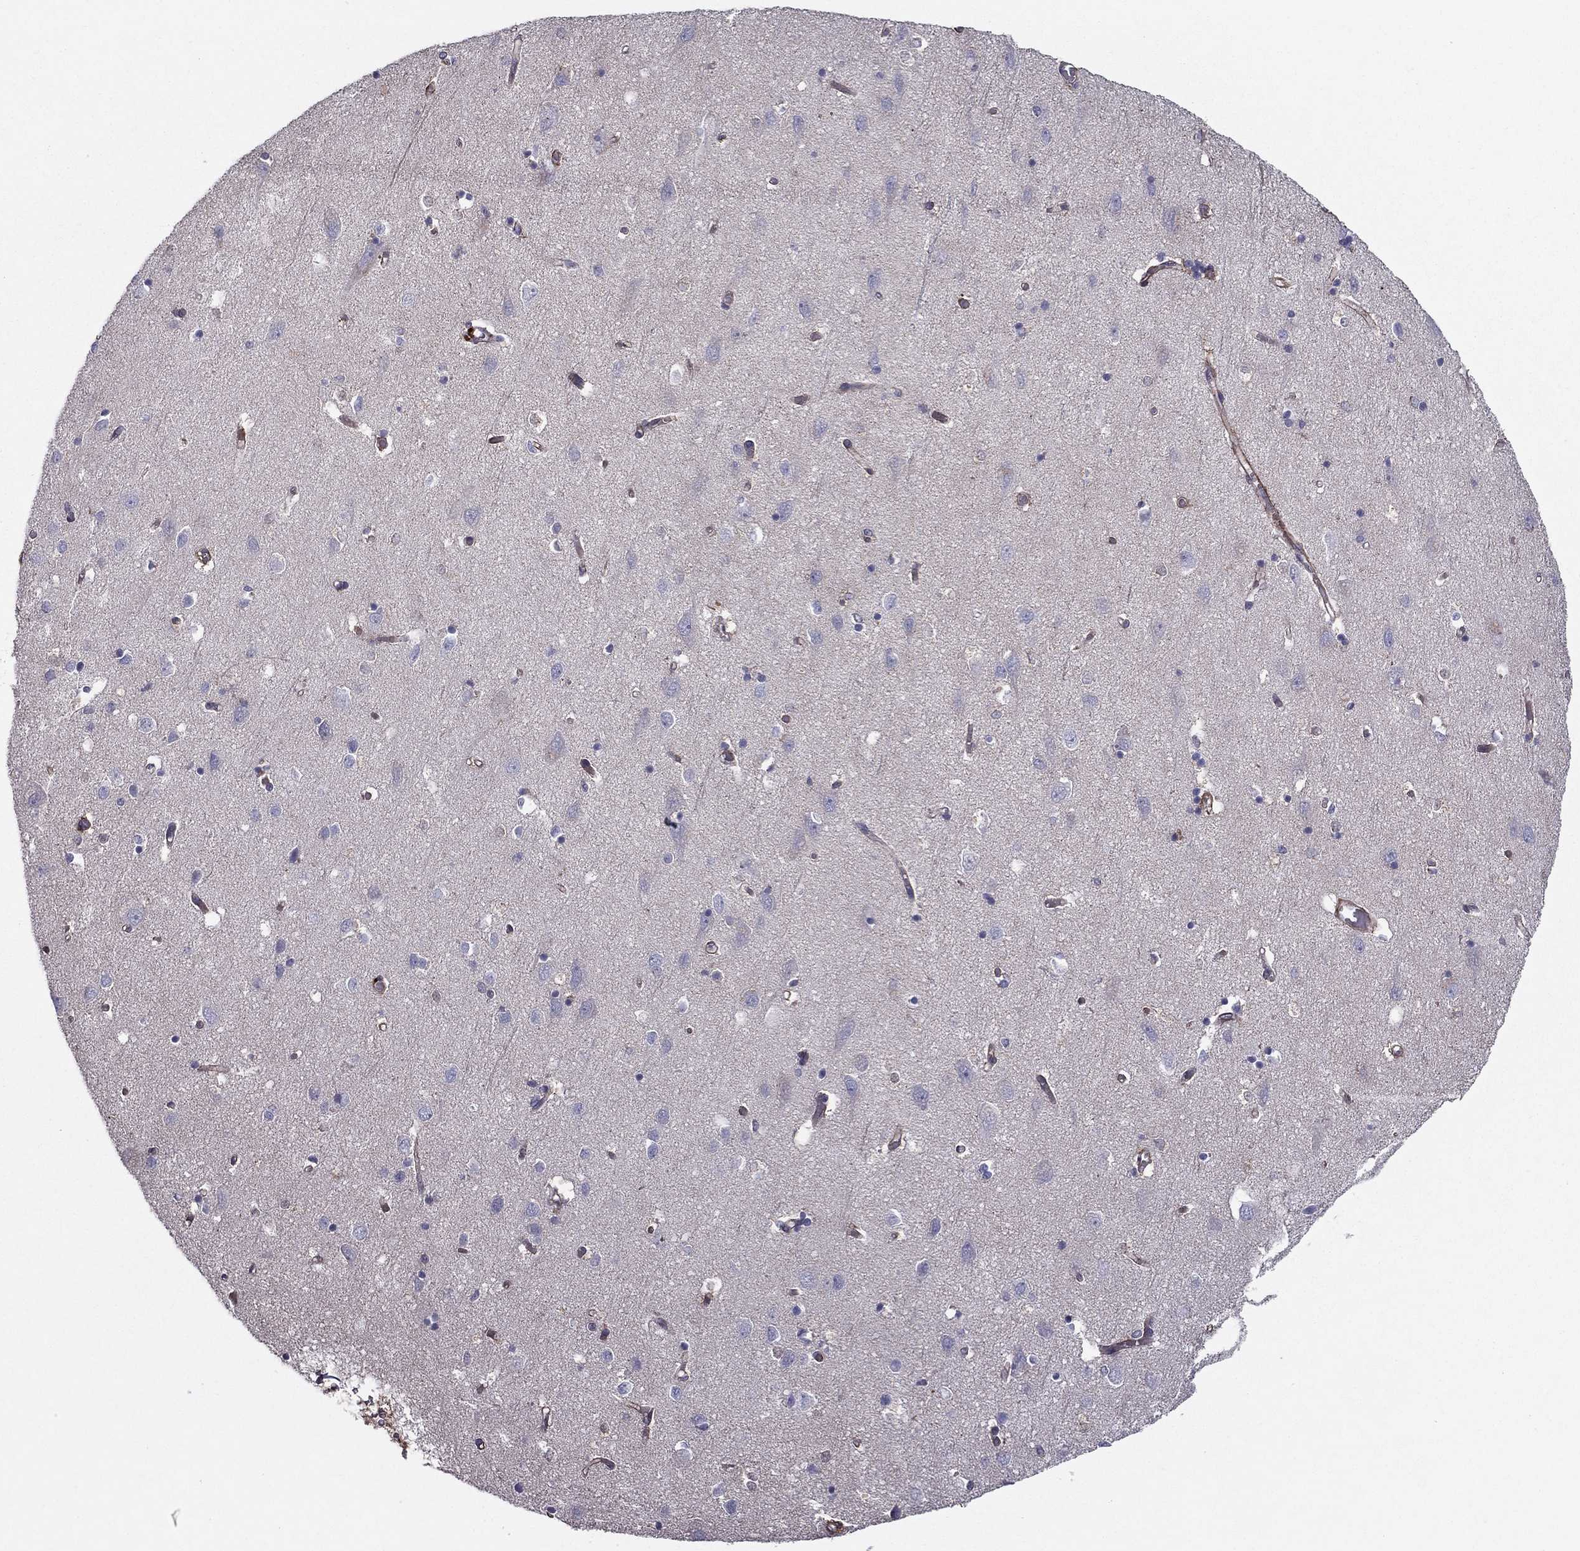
{"staining": {"intensity": "strong", "quantity": "25%-75%", "location": "cytoplasmic/membranous"}, "tissue": "cerebral cortex", "cell_type": "Endothelial cells", "image_type": "normal", "snomed": [{"axis": "morphology", "description": "Normal tissue, NOS"}, {"axis": "topography", "description": "Cerebral cortex"}], "caption": "An image showing strong cytoplasmic/membranous positivity in approximately 25%-75% of endothelial cells in benign cerebral cortex, as visualized by brown immunohistochemical staining.", "gene": "SHMT1", "patient": {"sex": "male", "age": 70}}